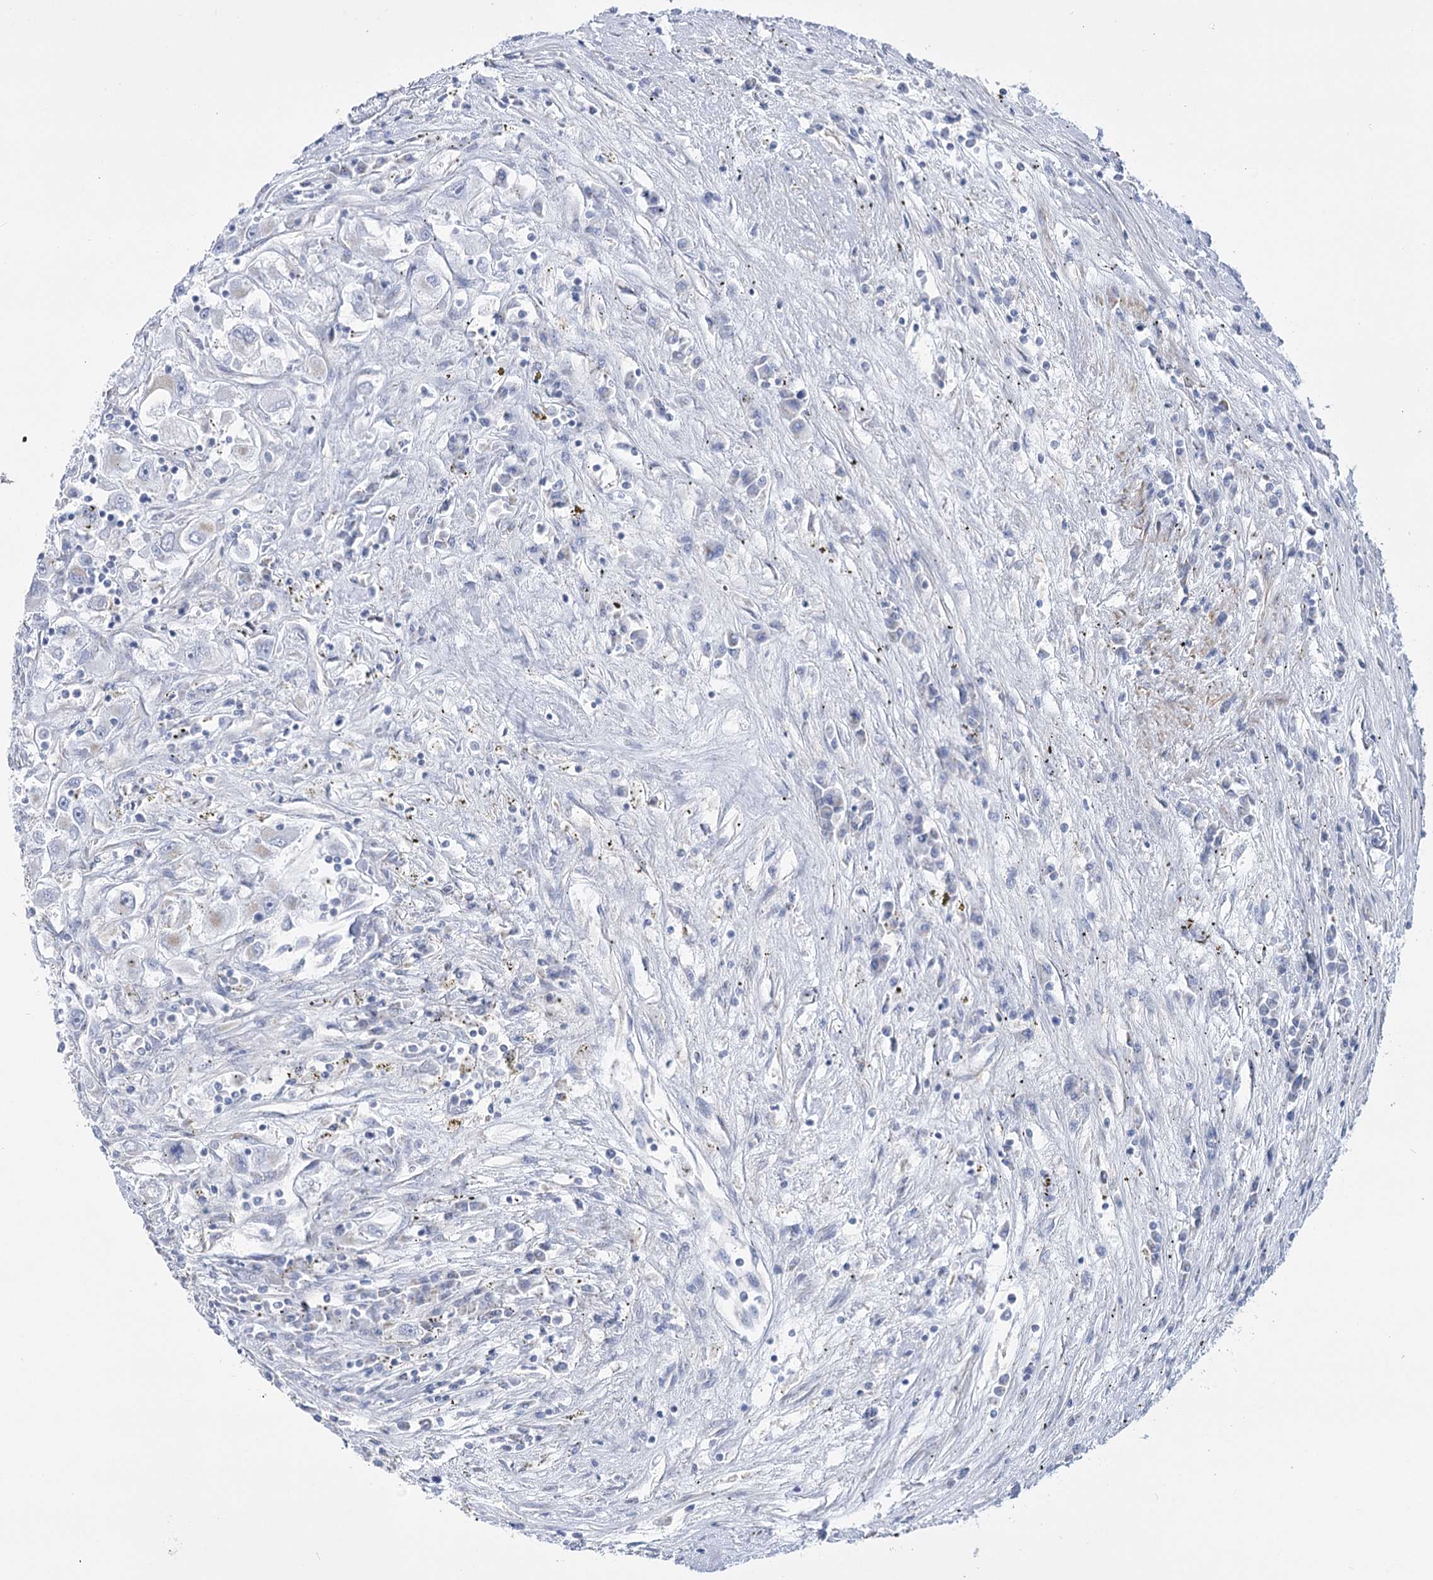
{"staining": {"intensity": "negative", "quantity": "none", "location": "none"}, "tissue": "renal cancer", "cell_type": "Tumor cells", "image_type": "cancer", "snomed": [{"axis": "morphology", "description": "Adenocarcinoma, NOS"}, {"axis": "topography", "description": "Kidney"}], "caption": "This micrograph is of renal cancer stained with immunohistochemistry to label a protein in brown with the nuclei are counter-stained blue. There is no staining in tumor cells.", "gene": "PDHB", "patient": {"sex": "female", "age": 52}}